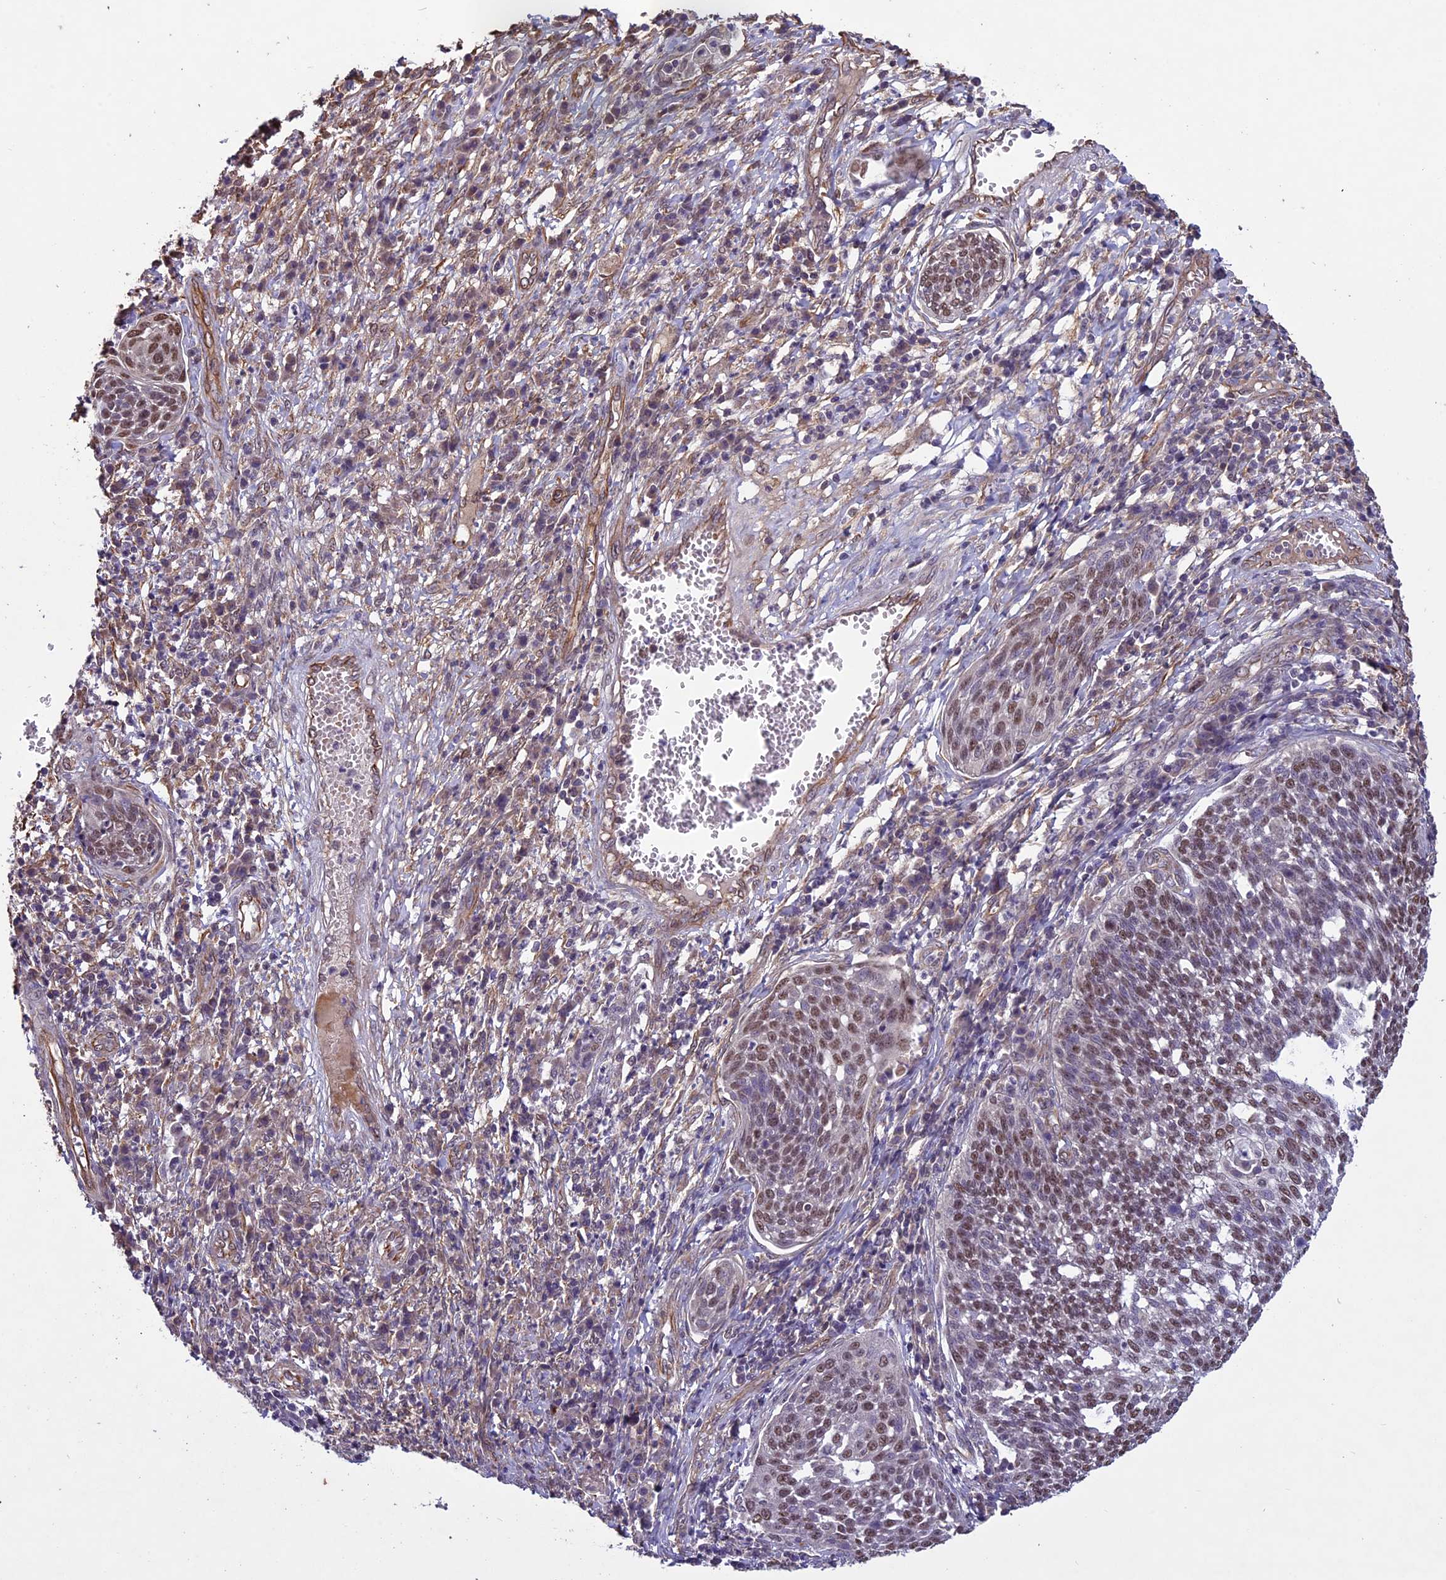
{"staining": {"intensity": "moderate", "quantity": ">75%", "location": "nuclear"}, "tissue": "cervical cancer", "cell_type": "Tumor cells", "image_type": "cancer", "snomed": [{"axis": "morphology", "description": "Squamous cell carcinoma, NOS"}, {"axis": "topography", "description": "Cervix"}], "caption": "Moderate nuclear protein expression is seen in approximately >75% of tumor cells in cervical squamous cell carcinoma. (DAB IHC, brown staining for protein, blue staining for nuclei).", "gene": "C3orf70", "patient": {"sex": "female", "age": 34}}